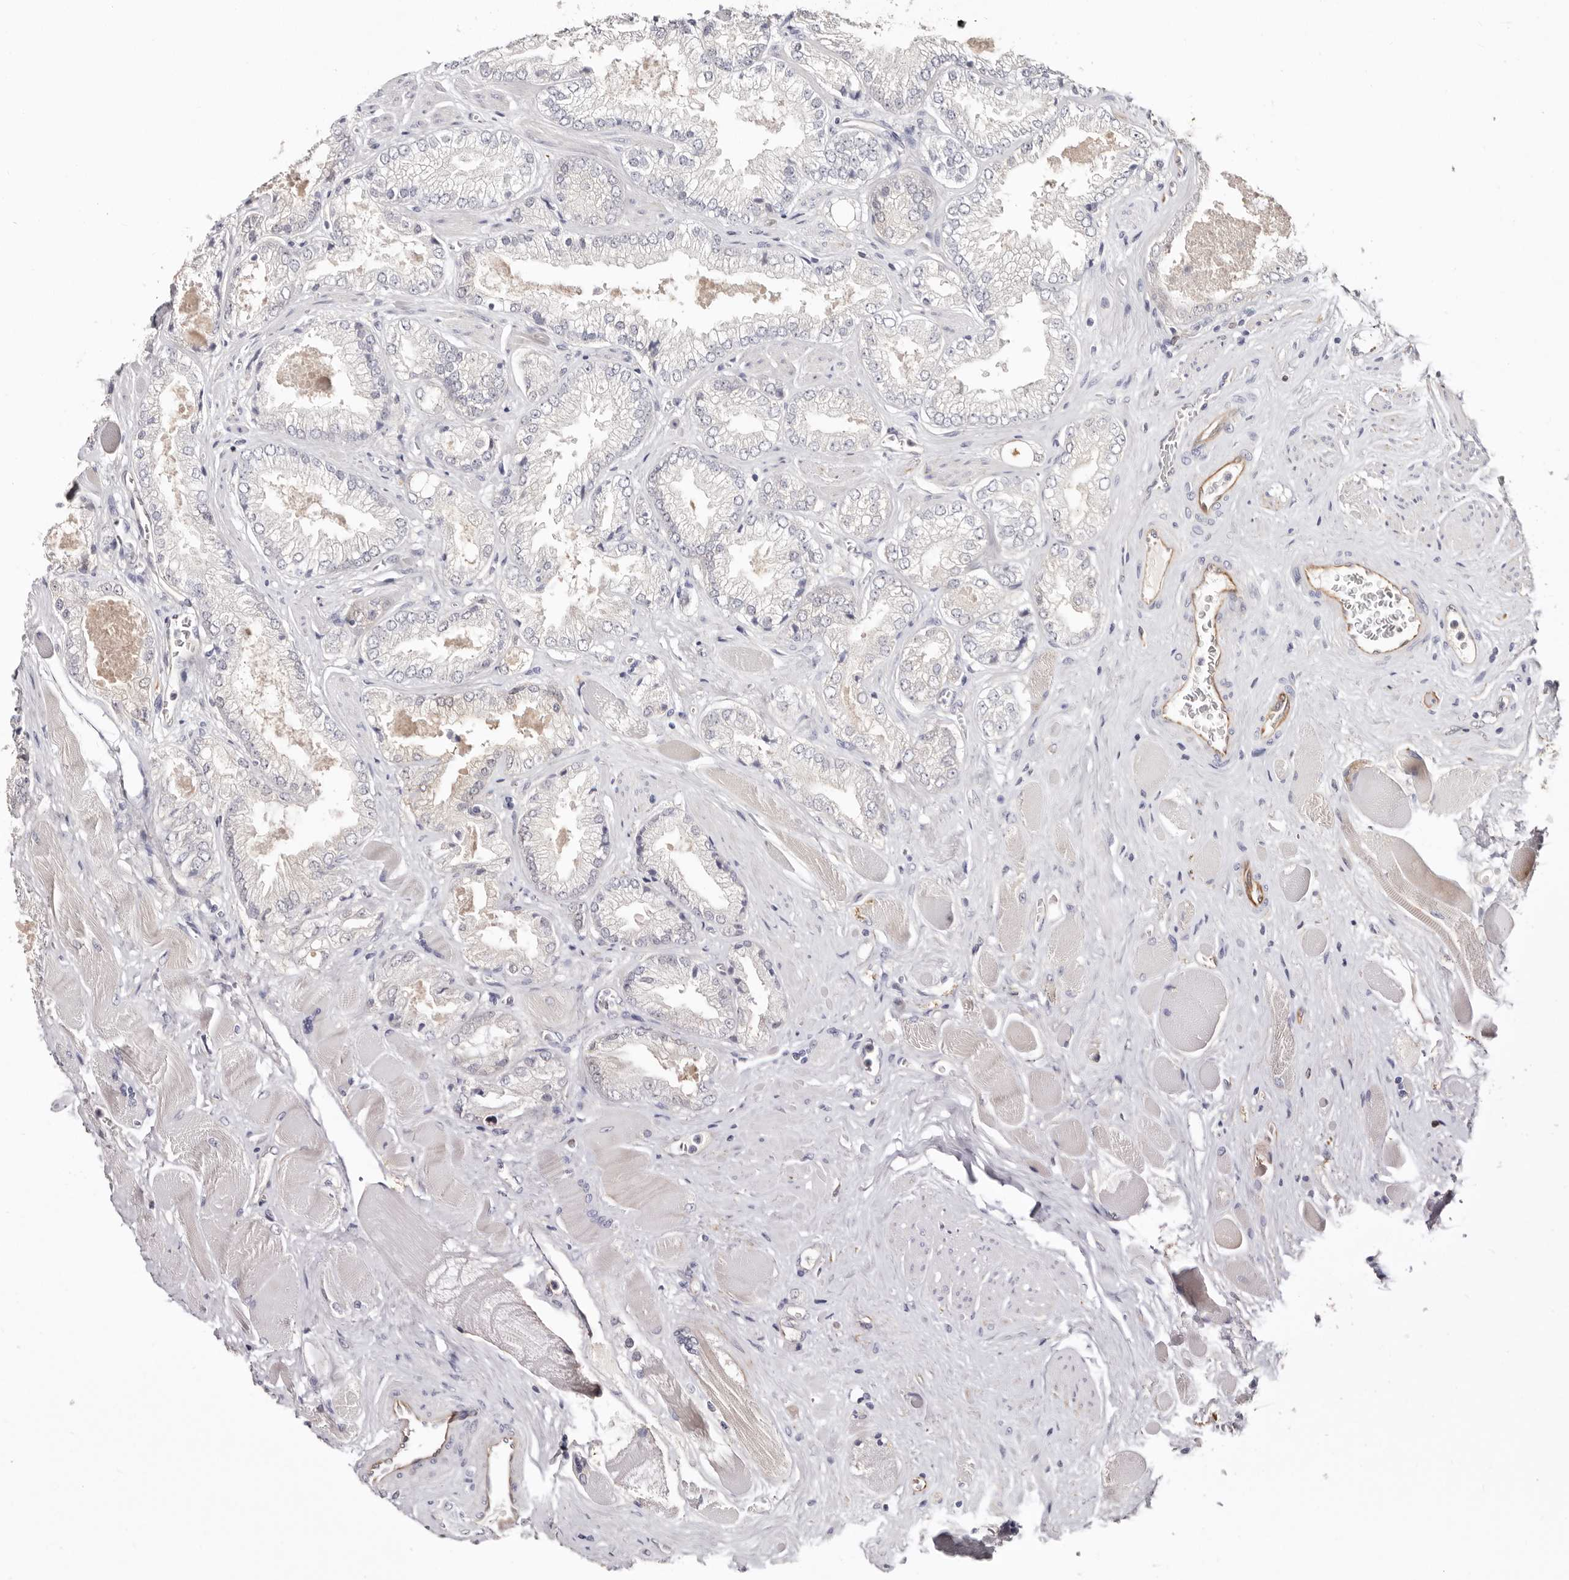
{"staining": {"intensity": "negative", "quantity": "none", "location": "none"}, "tissue": "prostate cancer", "cell_type": "Tumor cells", "image_type": "cancer", "snomed": [{"axis": "morphology", "description": "Adenocarcinoma, High grade"}, {"axis": "topography", "description": "Prostate"}], "caption": "Photomicrograph shows no significant protein positivity in tumor cells of prostate adenocarcinoma (high-grade).", "gene": "PKDCC", "patient": {"sex": "male", "age": 58}}